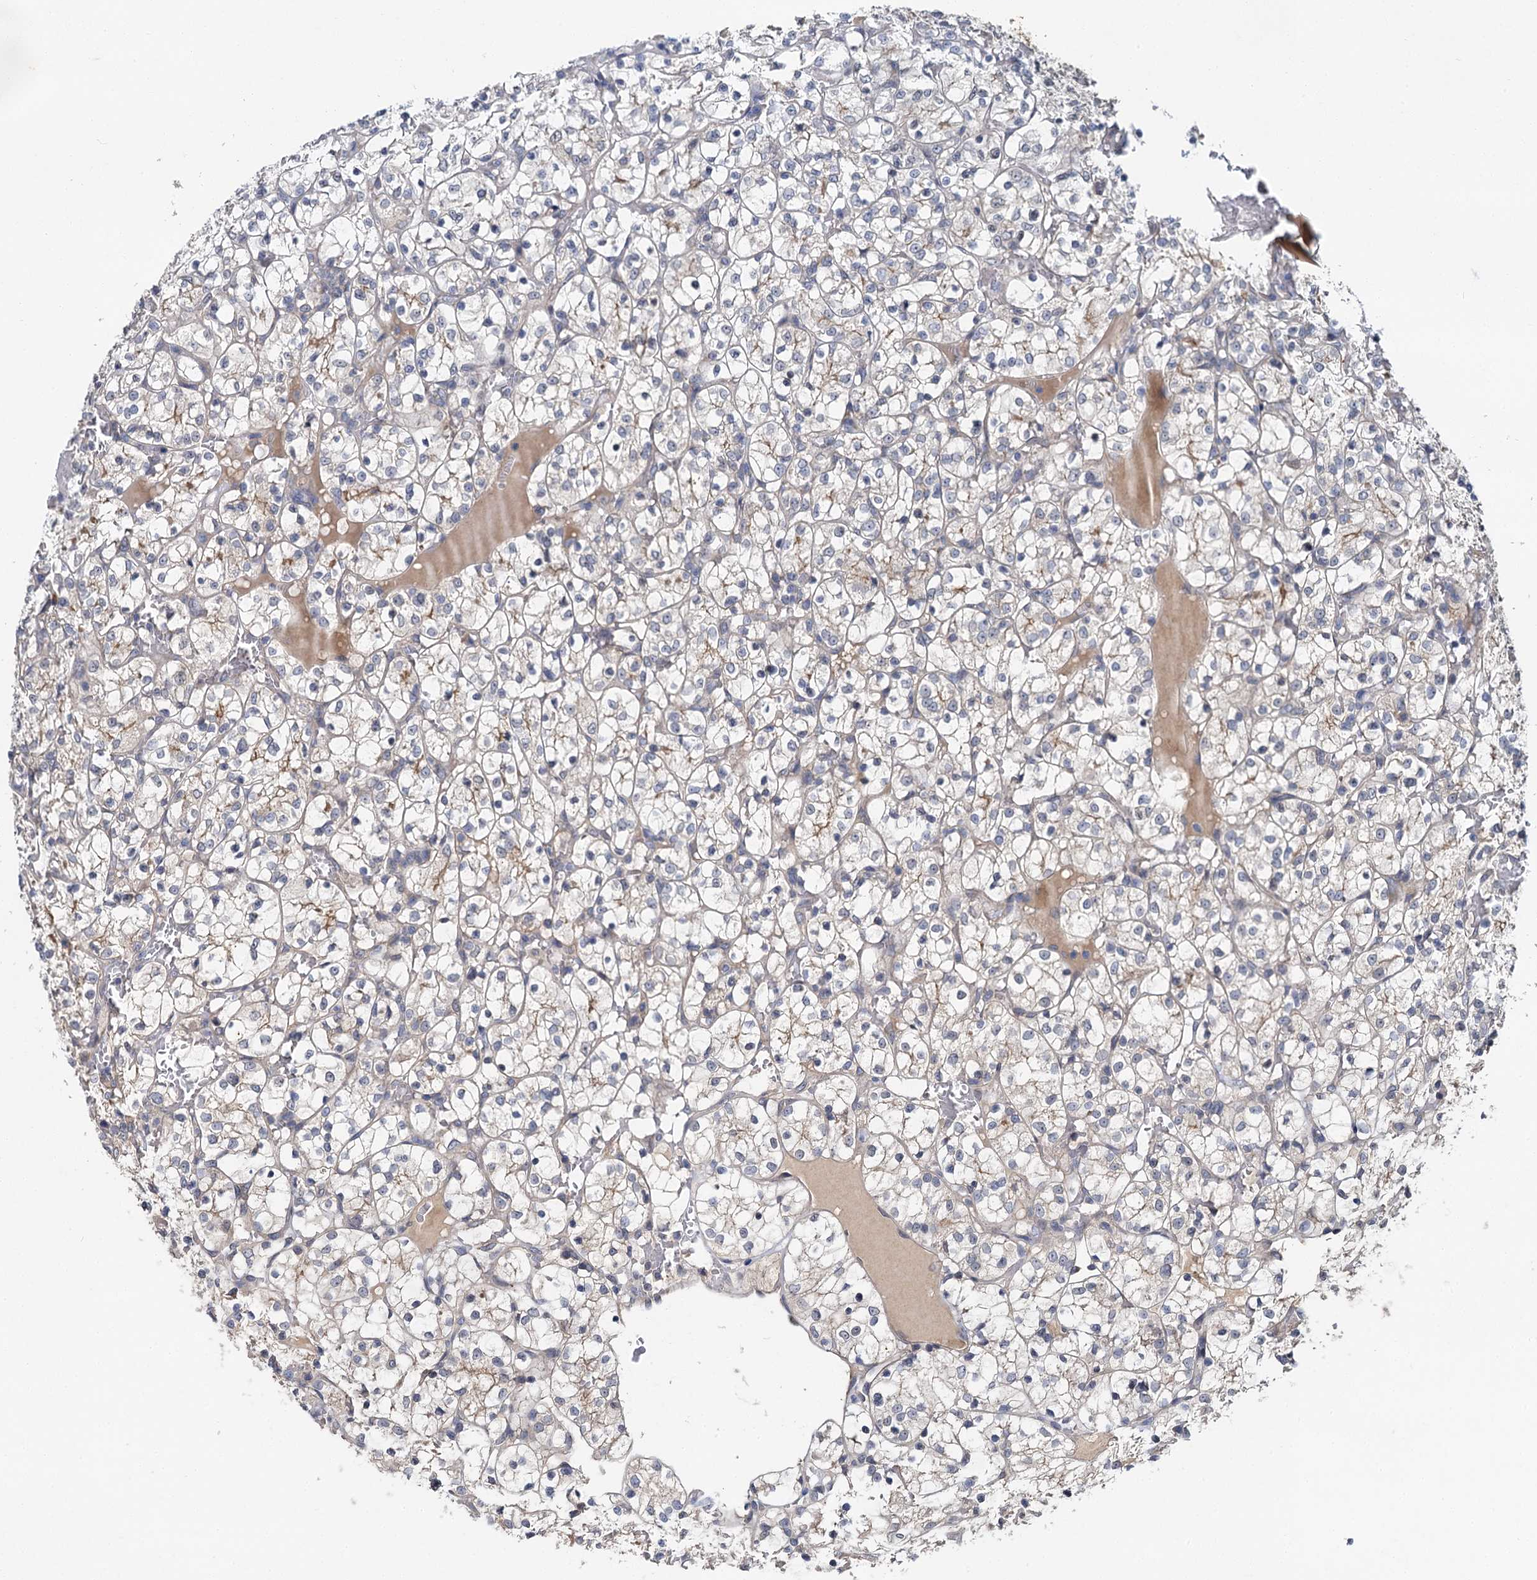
{"staining": {"intensity": "negative", "quantity": "none", "location": "none"}, "tissue": "renal cancer", "cell_type": "Tumor cells", "image_type": "cancer", "snomed": [{"axis": "morphology", "description": "Adenocarcinoma, NOS"}, {"axis": "topography", "description": "Kidney"}], "caption": "Immunohistochemistry (IHC) of renal cancer displays no positivity in tumor cells.", "gene": "ZNF324", "patient": {"sex": "female", "age": 69}}